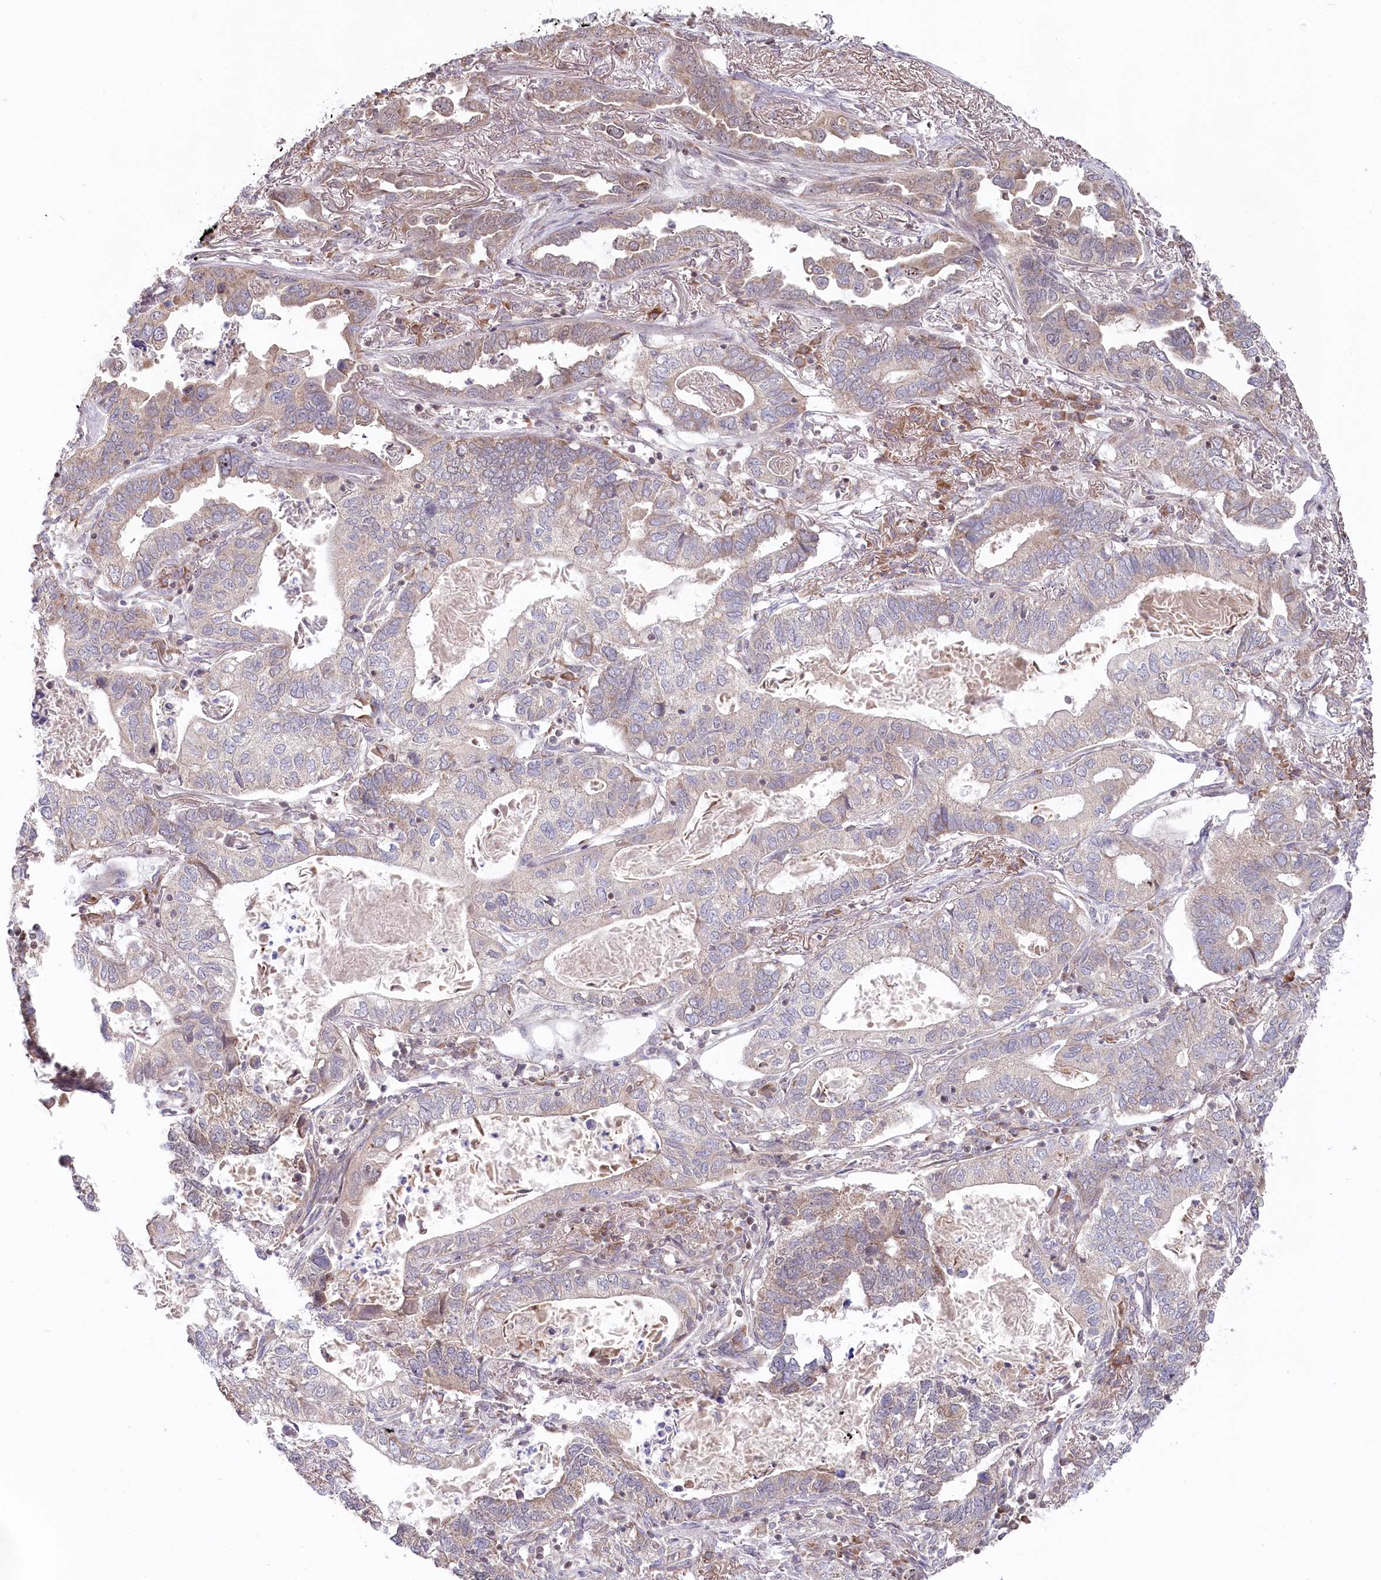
{"staining": {"intensity": "weak", "quantity": "<25%", "location": "cytoplasmic/membranous"}, "tissue": "lung cancer", "cell_type": "Tumor cells", "image_type": "cancer", "snomed": [{"axis": "morphology", "description": "Adenocarcinoma, NOS"}, {"axis": "topography", "description": "Lung"}], "caption": "Immunohistochemistry image of neoplastic tissue: human adenocarcinoma (lung) stained with DAB exhibits no significant protein expression in tumor cells.", "gene": "CGGBP1", "patient": {"sex": "male", "age": 67}}